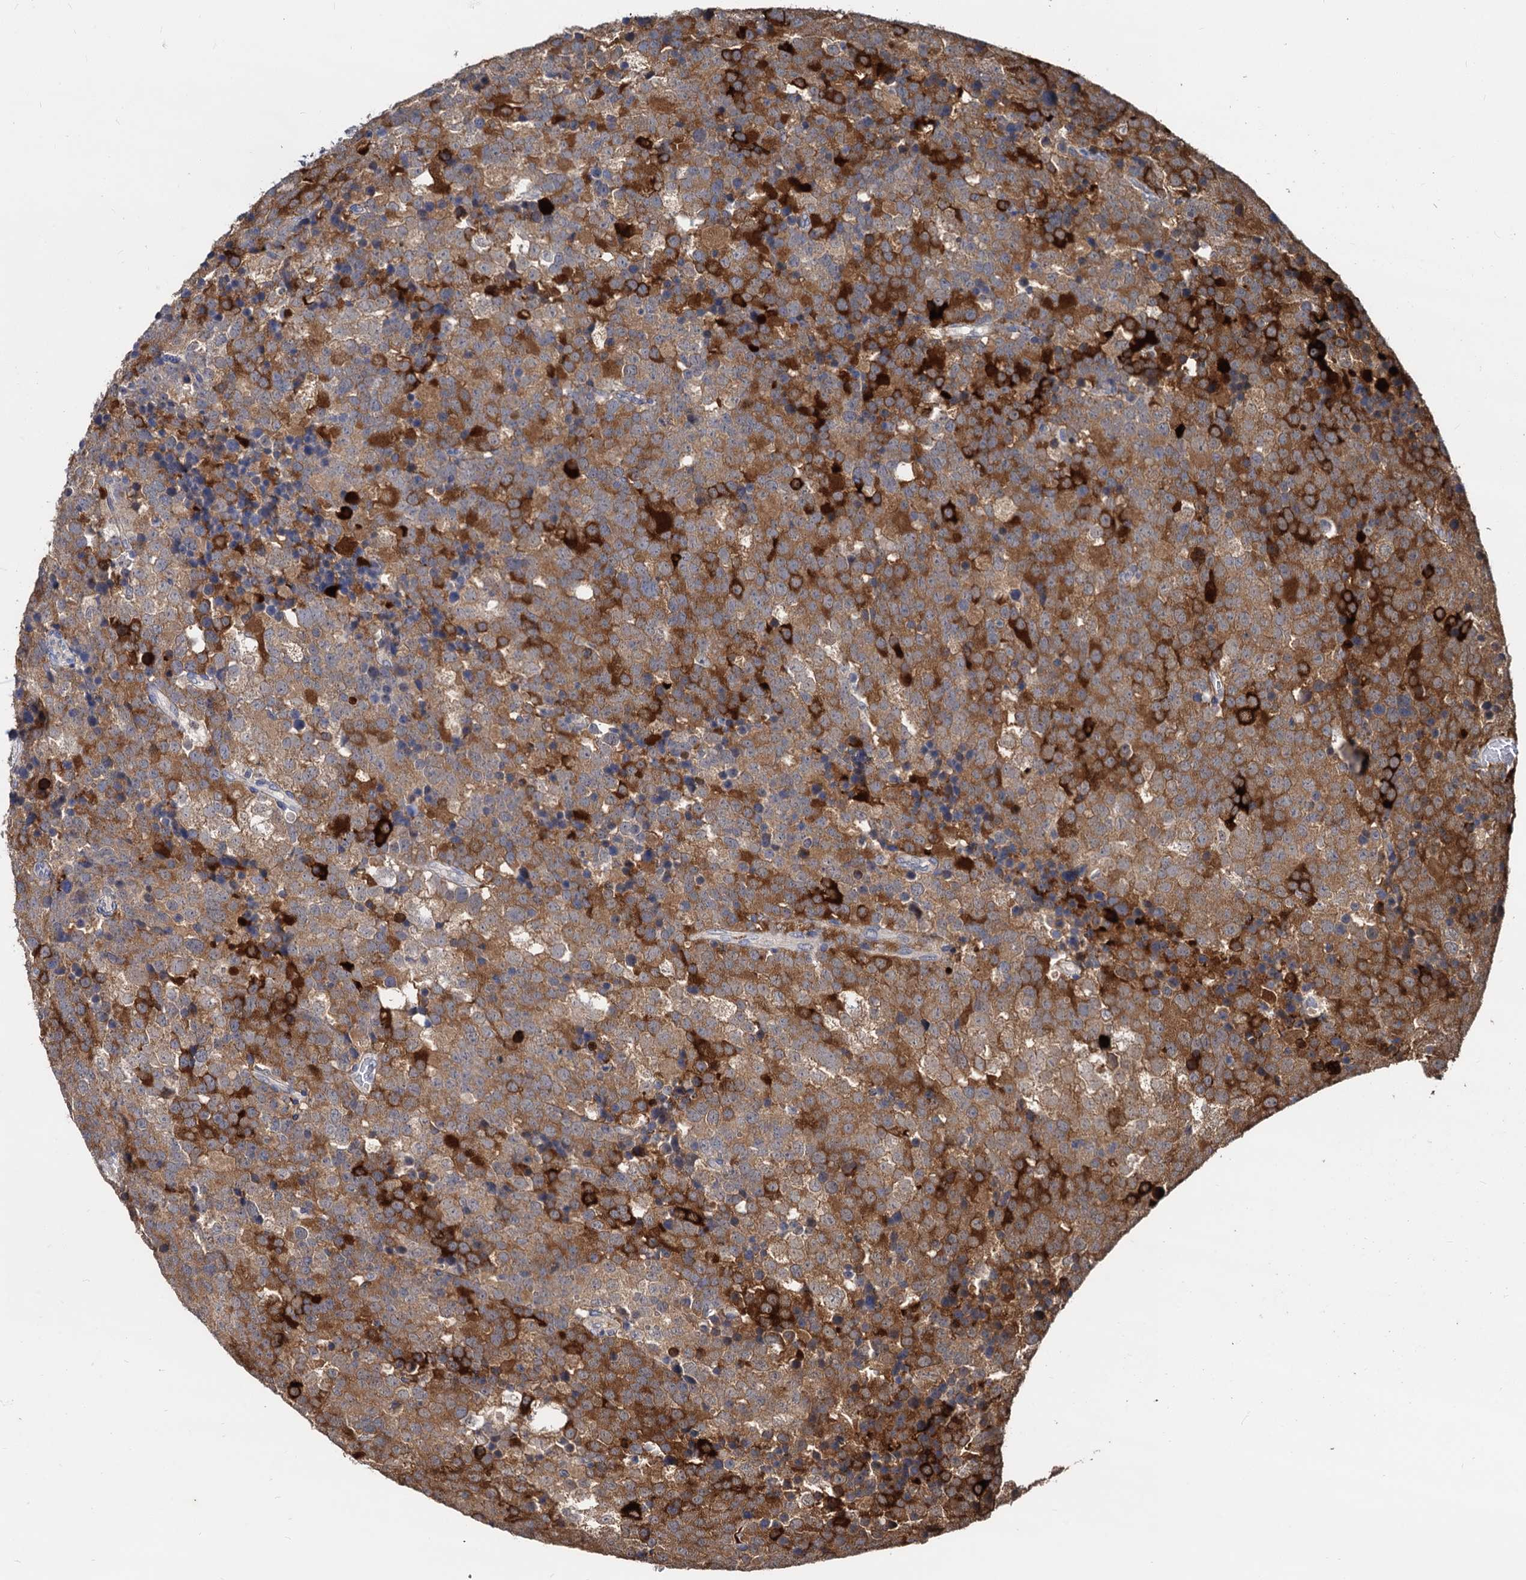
{"staining": {"intensity": "strong", "quantity": ">75%", "location": "cytoplasmic/membranous"}, "tissue": "testis cancer", "cell_type": "Tumor cells", "image_type": "cancer", "snomed": [{"axis": "morphology", "description": "Seminoma, NOS"}, {"axis": "topography", "description": "Testis"}], "caption": "Immunohistochemistry (IHC) (DAB (3,3'-diaminobenzidine)) staining of human testis cancer (seminoma) displays strong cytoplasmic/membranous protein expression in about >75% of tumor cells. (DAB = brown stain, brightfield microscopy at high magnification).", "gene": "PSMD4", "patient": {"sex": "male", "age": 71}}